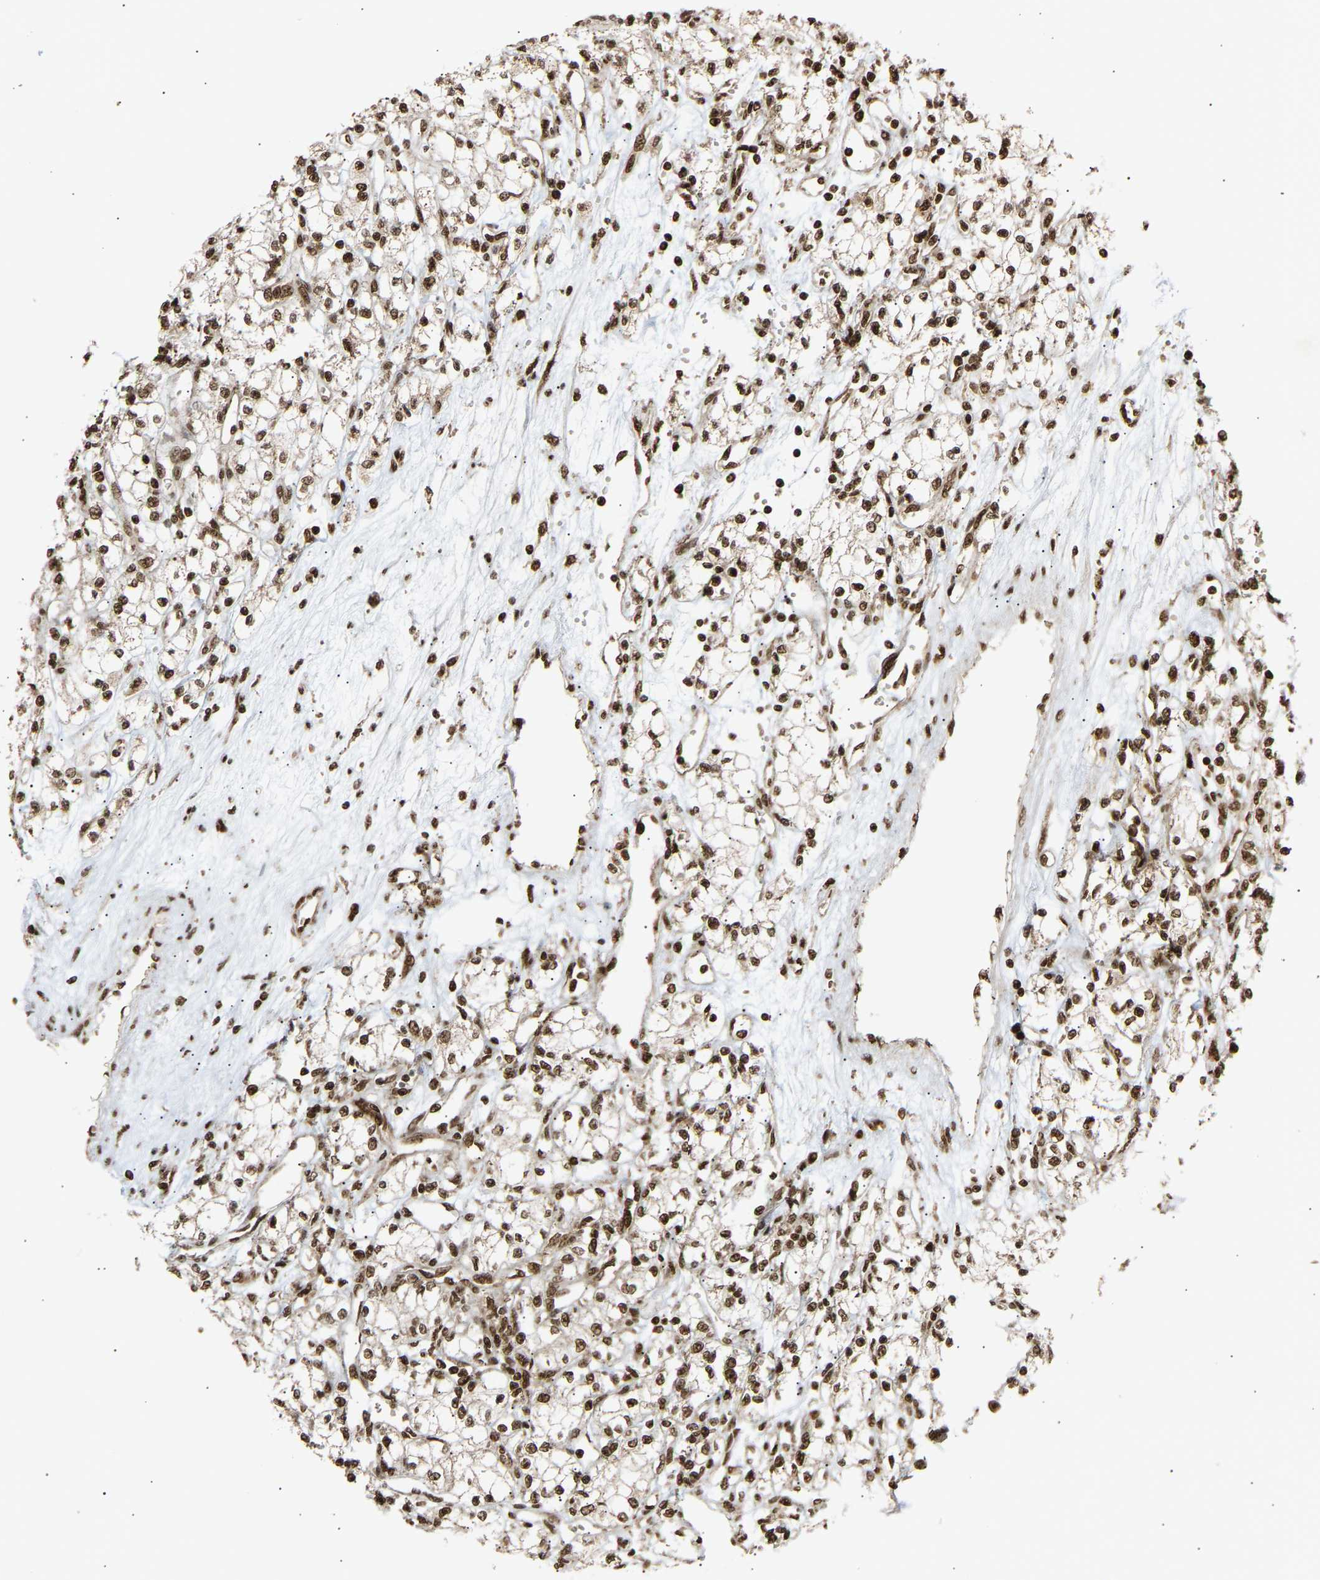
{"staining": {"intensity": "moderate", "quantity": ">75%", "location": "nuclear"}, "tissue": "renal cancer", "cell_type": "Tumor cells", "image_type": "cancer", "snomed": [{"axis": "morphology", "description": "Adenocarcinoma, NOS"}, {"axis": "topography", "description": "Kidney"}], "caption": "Immunohistochemistry micrograph of neoplastic tissue: renal cancer stained using immunohistochemistry reveals medium levels of moderate protein expression localized specifically in the nuclear of tumor cells, appearing as a nuclear brown color.", "gene": "ALYREF", "patient": {"sex": "male", "age": 59}}